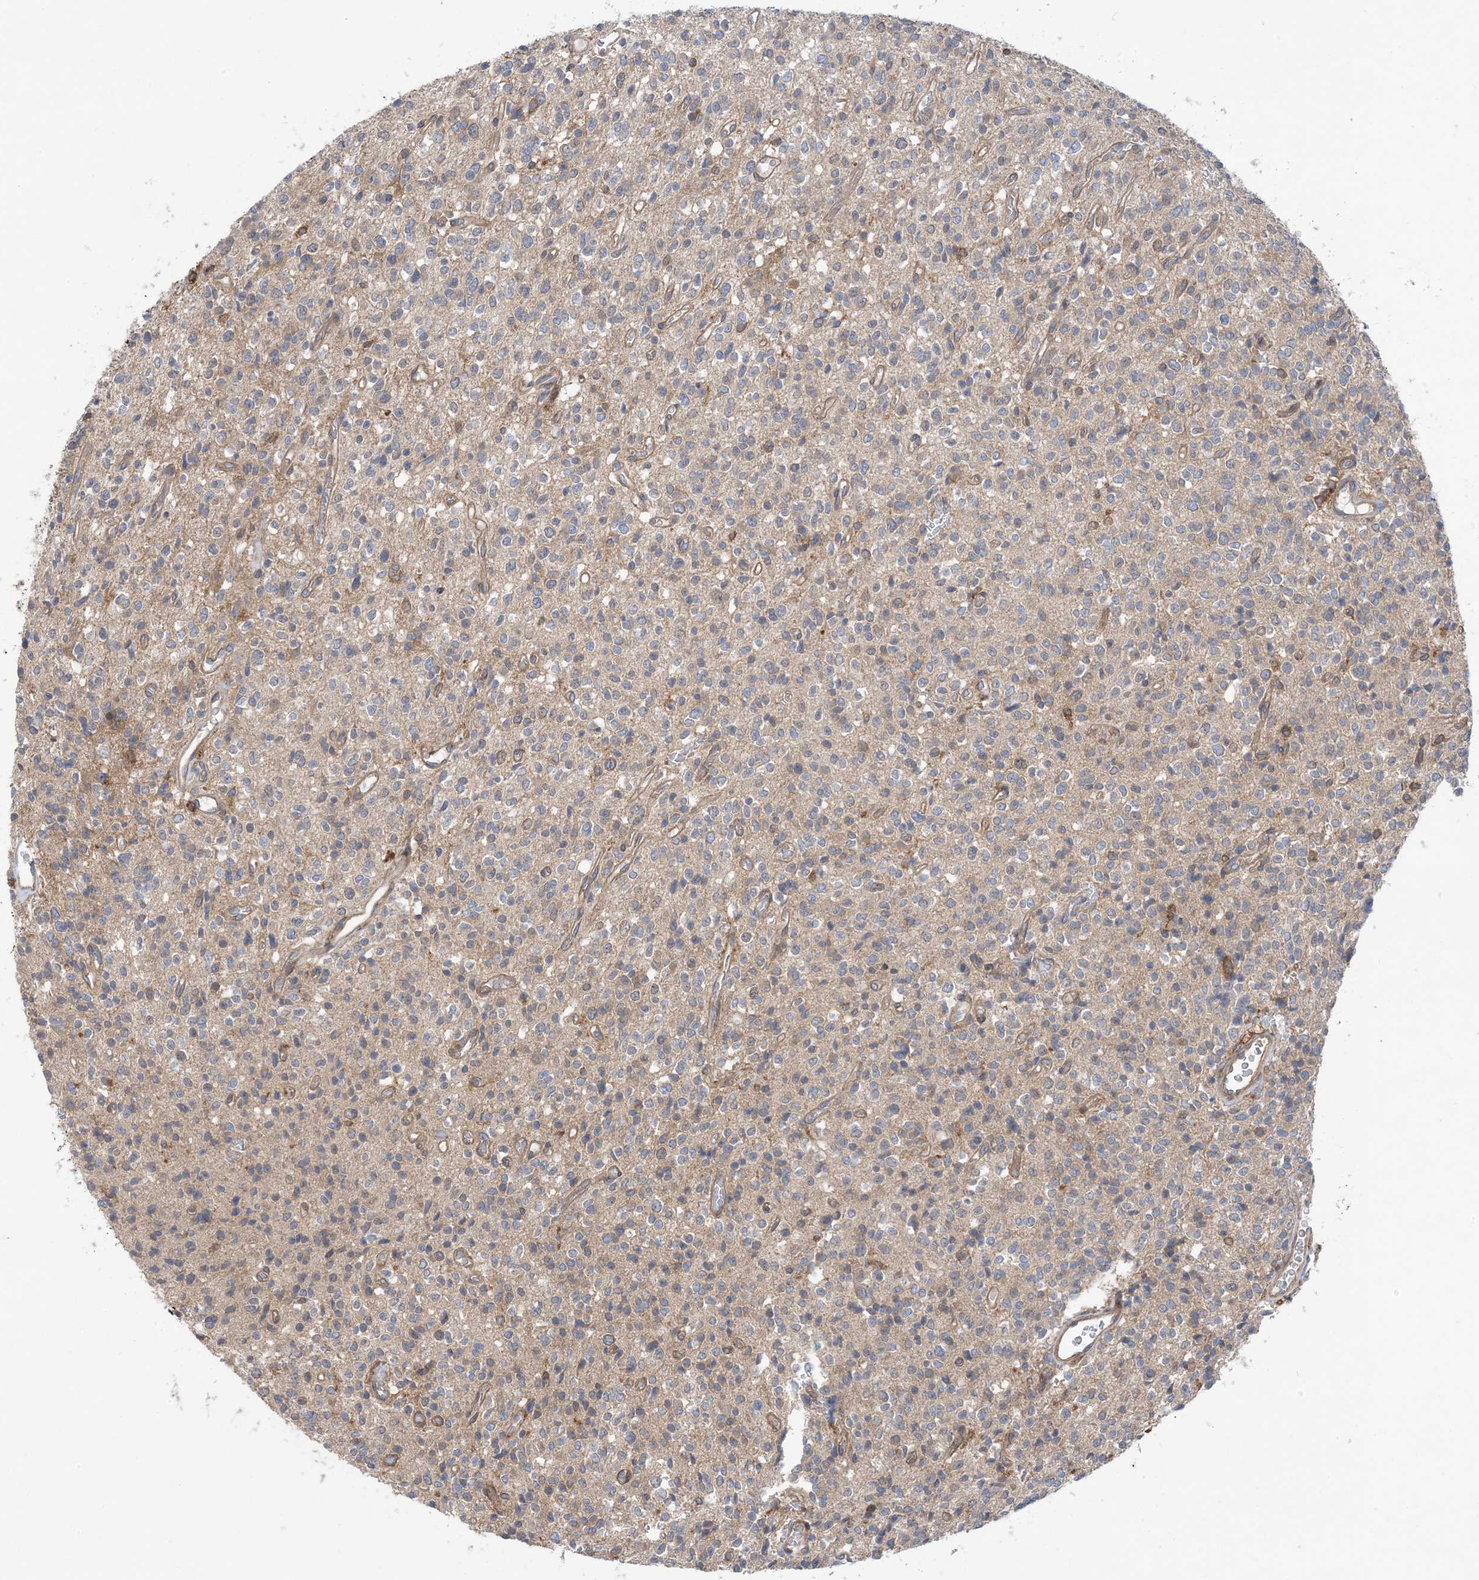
{"staining": {"intensity": "negative", "quantity": "none", "location": "none"}, "tissue": "glioma", "cell_type": "Tumor cells", "image_type": "cancer", "snomed": [{"axis": "morphology", "description": "Glioma, malignant, High grade"}, {"axis": "topography", "description": "Brain"}], "caption": "Immunohistochemical staining of malignant glioma (high-grade) demonstrates no significant positivity in tumor cells. The staining is performed using DAB (3,3'-diaminobenzidine) brown chromogen with nuclei counter-stained in using hematoxylin.", "gene": "HS1BP3", "patient": {"sex": "male", "age": 34}}